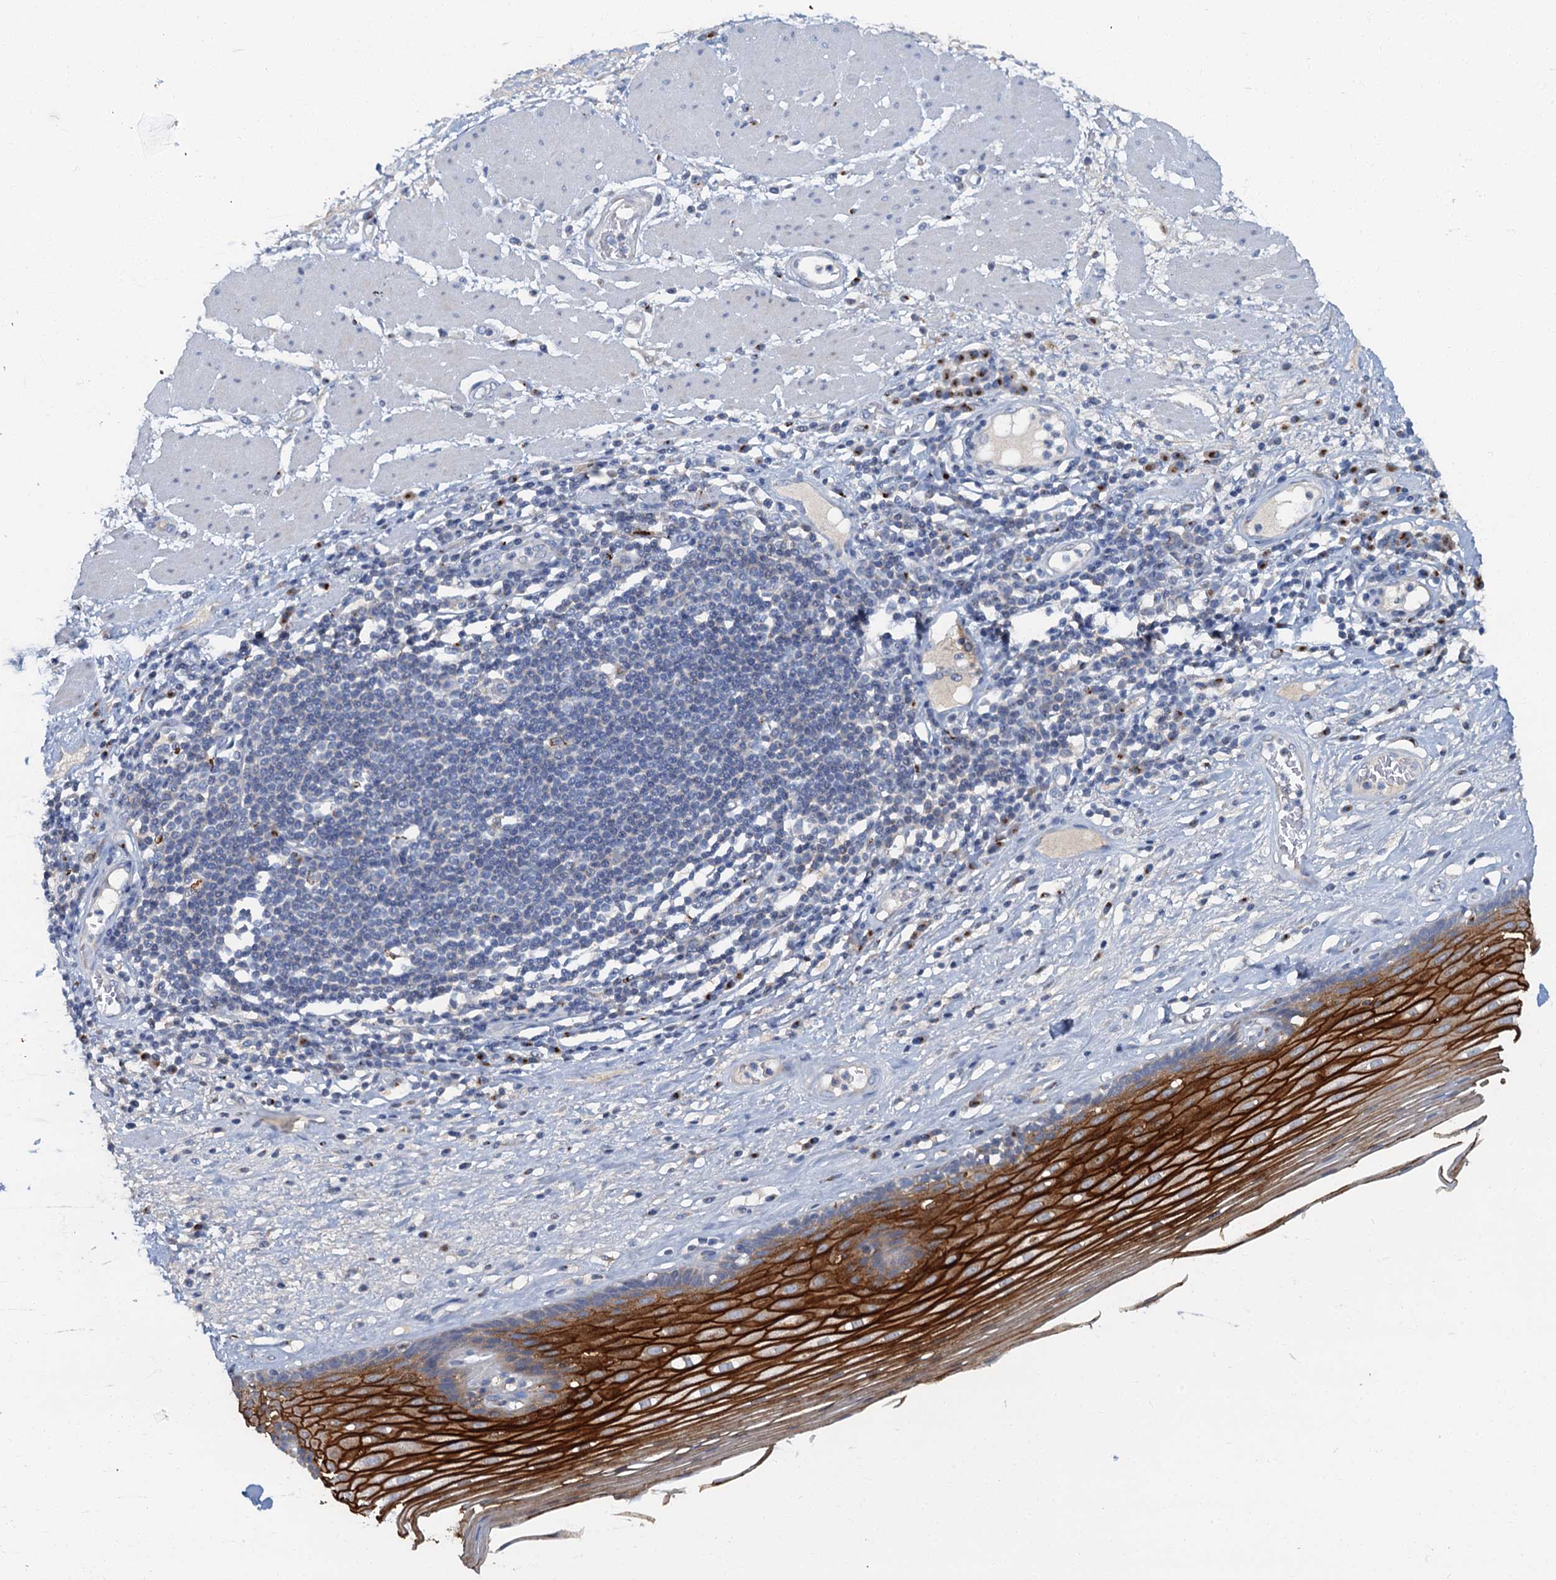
{"staining": {"intensity": "strong", "quantity": "25%-75%", "location": "cytoplasmic/membranous"}, "tissue": "esophagus", "cell_type": "Squamous epithelial cells", "image_type": "normal", "snomed": [{"axis": "morphology", "description": "Normal tissue, NOS"}, {"axis": "topography", "description": "Esophagus"}], "caption": "IHC image of benign esophagus: human esophagus stained using IHC reveals high levels of strong protein expression localized specifically in the cytoplasmic/membranous of squamous epithelial cells, appearing as a cytoplasmic/membranous brown color.", "gene": "LYPD3", "patient": {"sex": "male", "age": 62}}